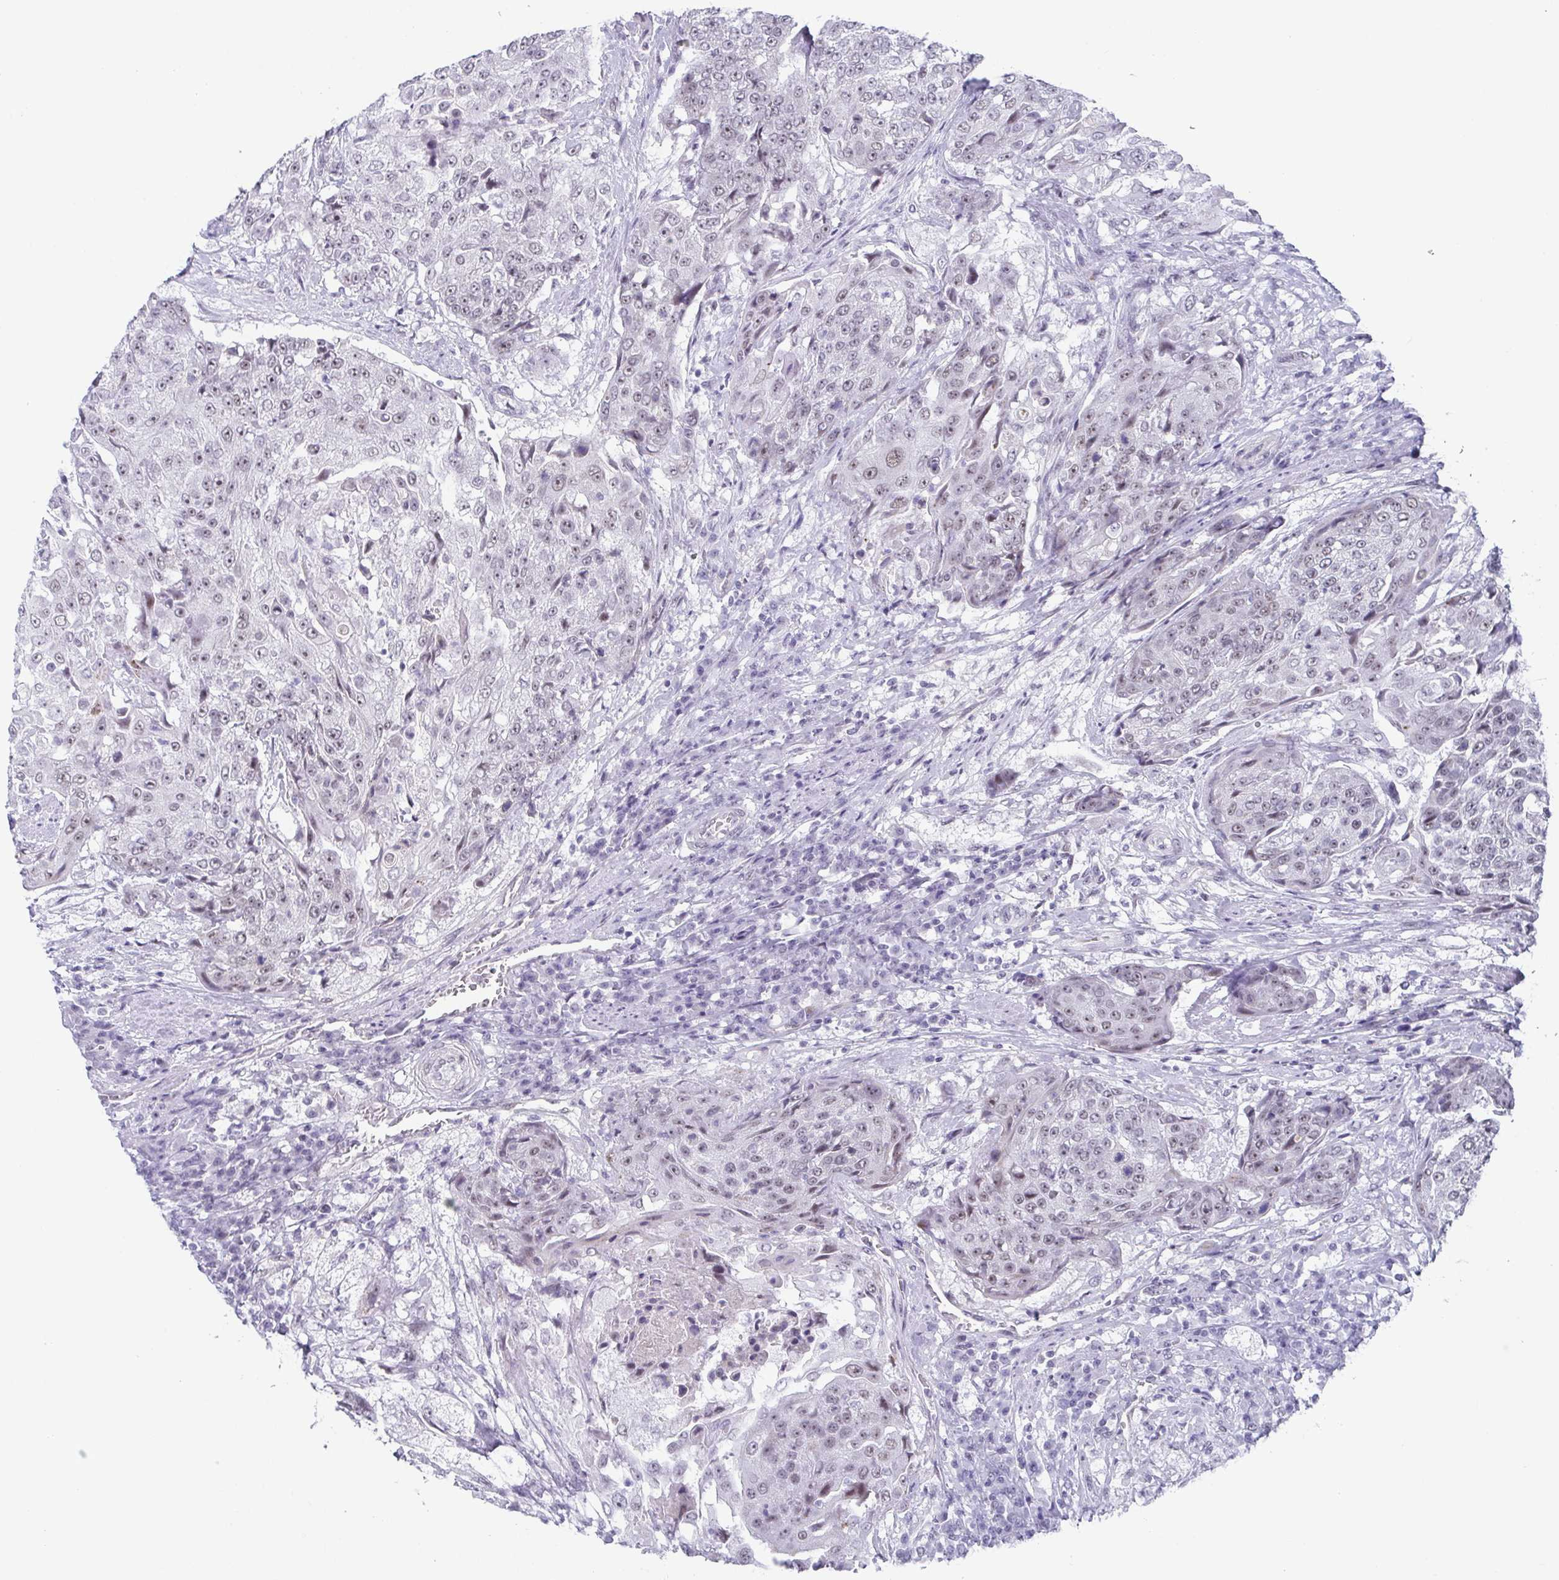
{"staining": {"intensity": "weak", "quantity": "<25%", "location": "nuclear"}, "tissue": "urothelial cancer", "cell_type": "Tumor cells", "image_type": "cancer", "snomed": [{"axis": "morphology", "description": "Urothelial carcinoma, High grade"}, {"axis": "topography", "description": "Urinary bladder"}], "caption": "Tumor cells show no significant protein positivity in high-grade urothelial carcinoma.", "gene": "EXOSC7", "patient": {"sex": "female", "age": 63}}